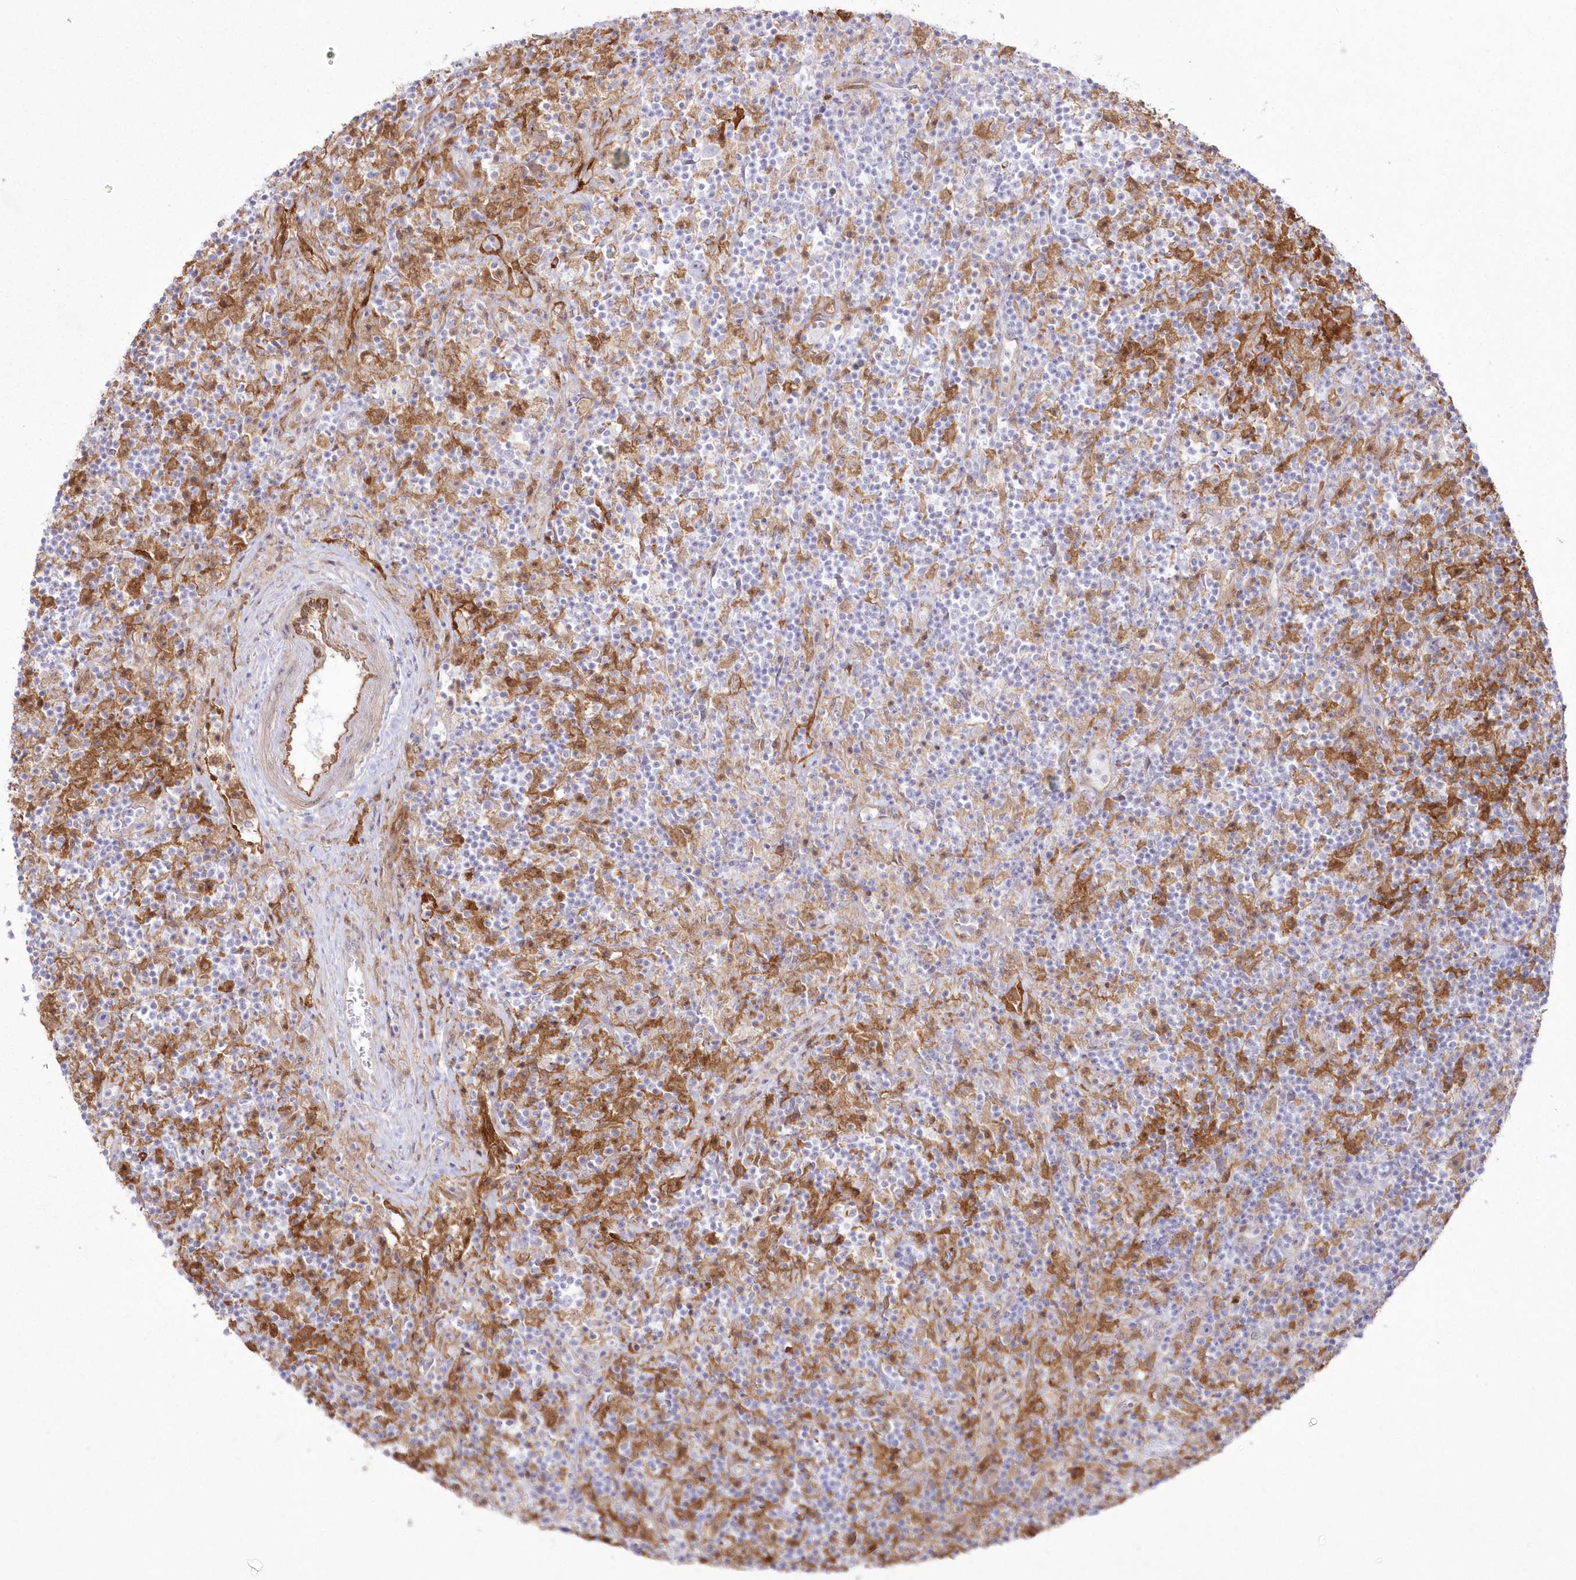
{"staining": {"intensity": "negative", "quantity": "none", "location": "none"}, "tissue": "lymphoma", "cell_type": "Tumor cells", "image_type": "cancer", "snomed": [{"axis": "morphology", "description": "Hodgkin's disease, NOS"}, {"axis": "topography", "description": "Lymph node"}], "caption": "An image of human lymphoma is negative for staining in tumor cells.", "gene": "SH3PXD2B", "patient": {"sex": "male", "age": 70}}